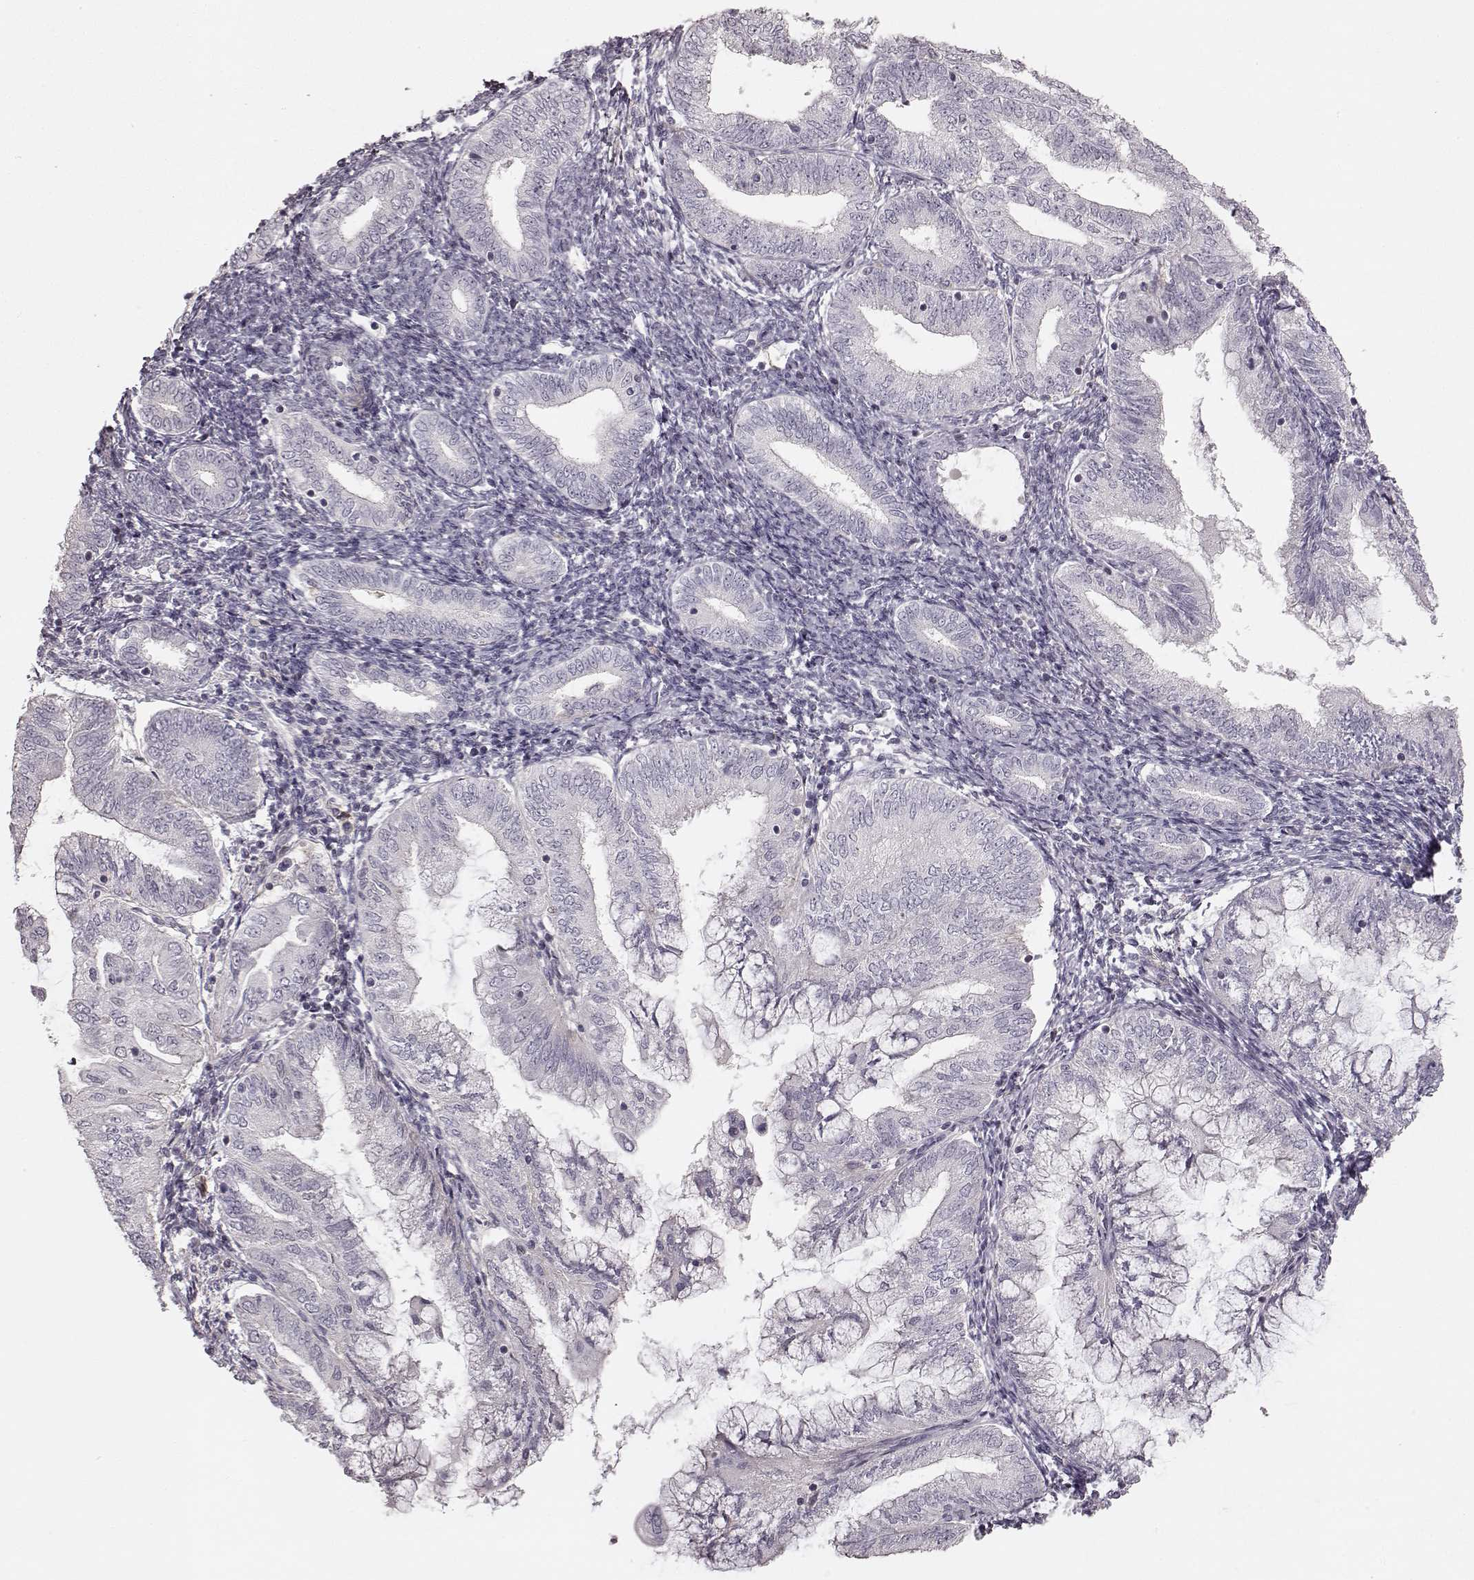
{"staining": {"intensity": "negative", "quantity": "none", "location": "none"}, "tissue": "endometrial cancer", "cell_type": "Tumor cells", "image_type": "cancer", "snomed": [{"axis": "morphology", "description": "Adenocarcinoma, NOS"}, {"axis": "topography", "description": "Endometrium"}], "caption": "Tumor cells are negative for brown protein staining in endometrial cancer.", "gene": "PRLHR", "patient": {"sex": "female", "age": 55}}